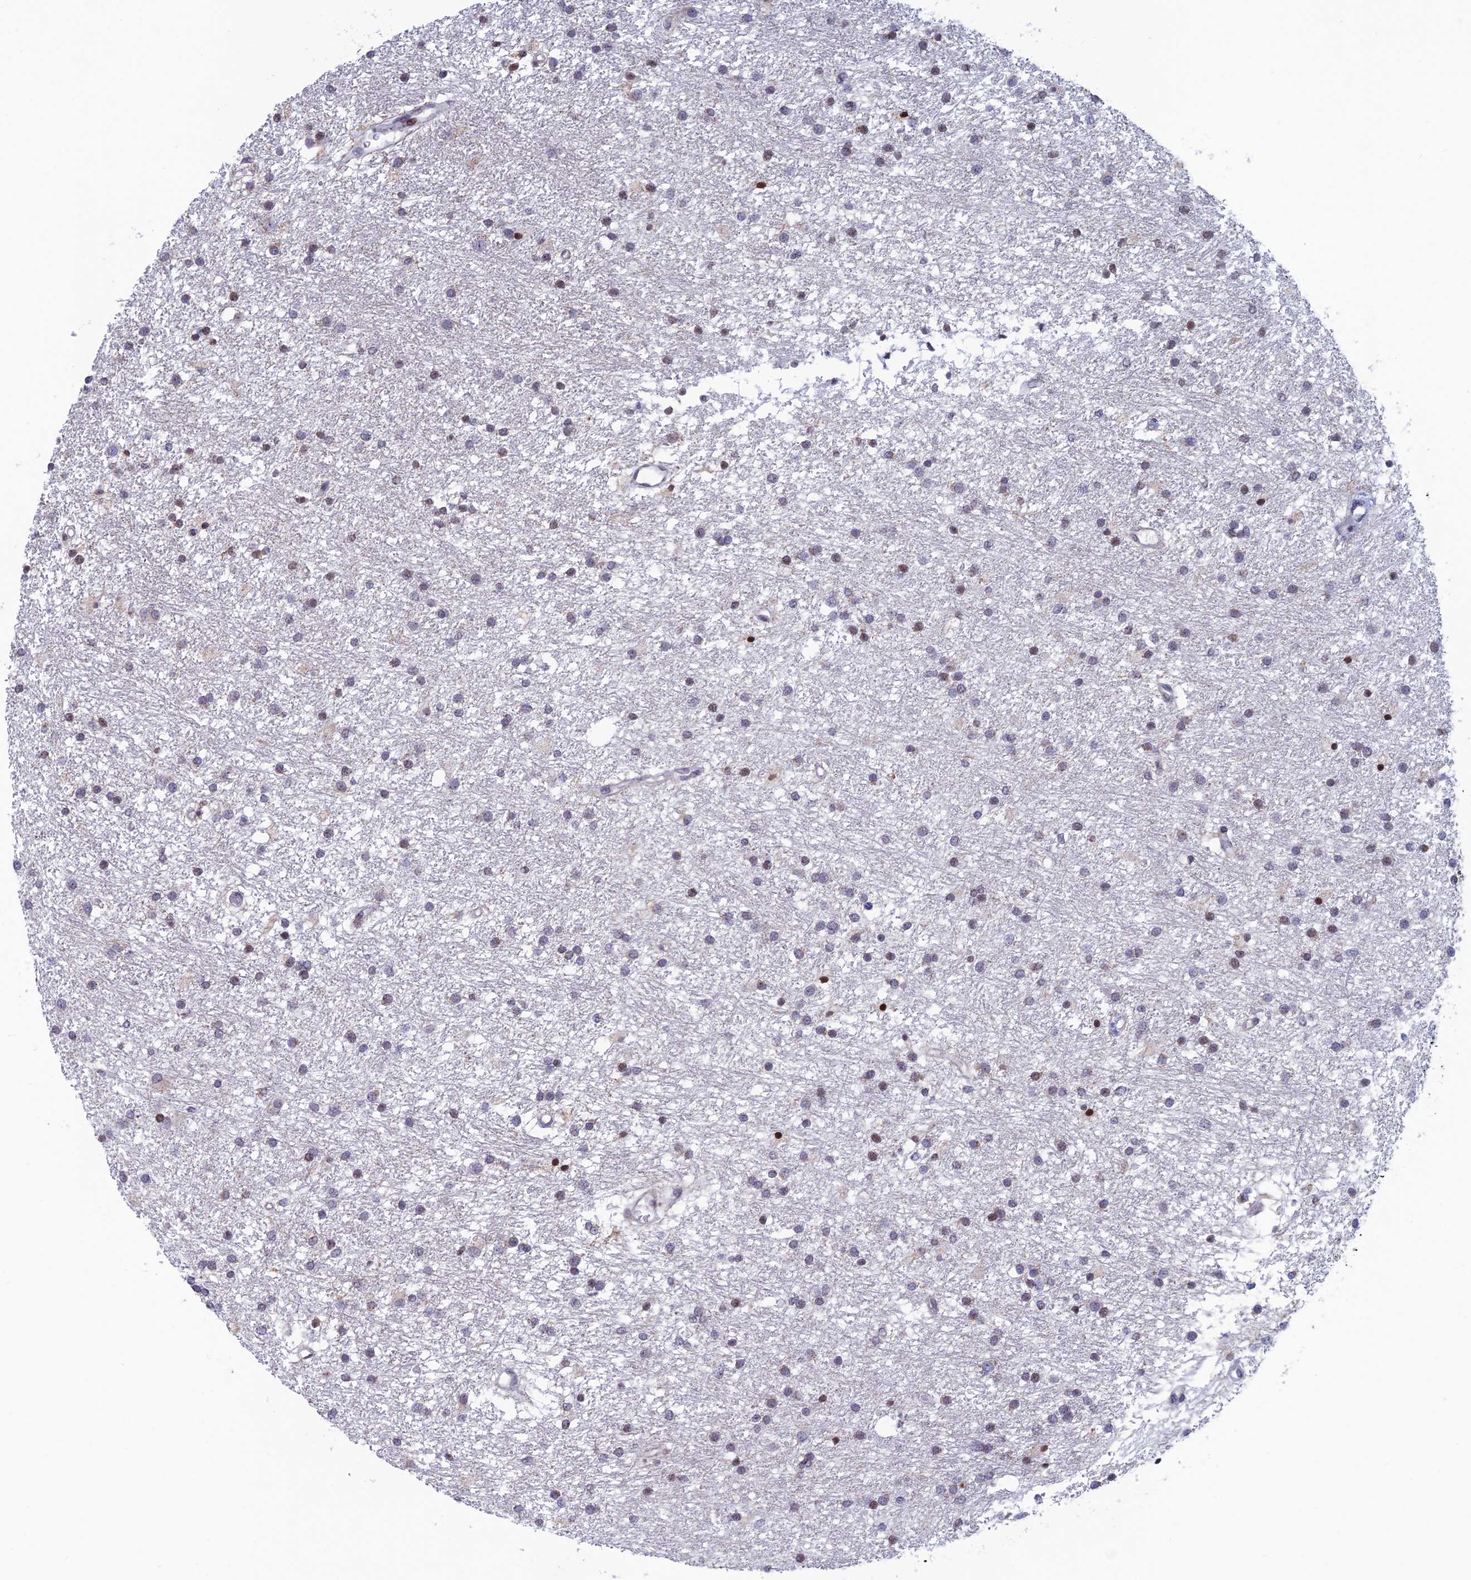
{"staining": {"intensity": "moderate", "quantity": "<25%", "location": "nuclear"}, "tissue": "glioma", "cell_type": "Tumor cells", "image_type": "cancer", "snomed": [{"axis": "morphology", "description": "Glioma, malignant, High grade"}, {"axis": "topography", "description": "Brain"}], "caption": "Protein expression by immunohistochemistry (IHC) displays moderate nuclear positivity in about <25% of tumor cells in glioma. Nuclei are stained in blue.", "gene": "AFF3", "patient": {"sex": "male", "age": 77}}